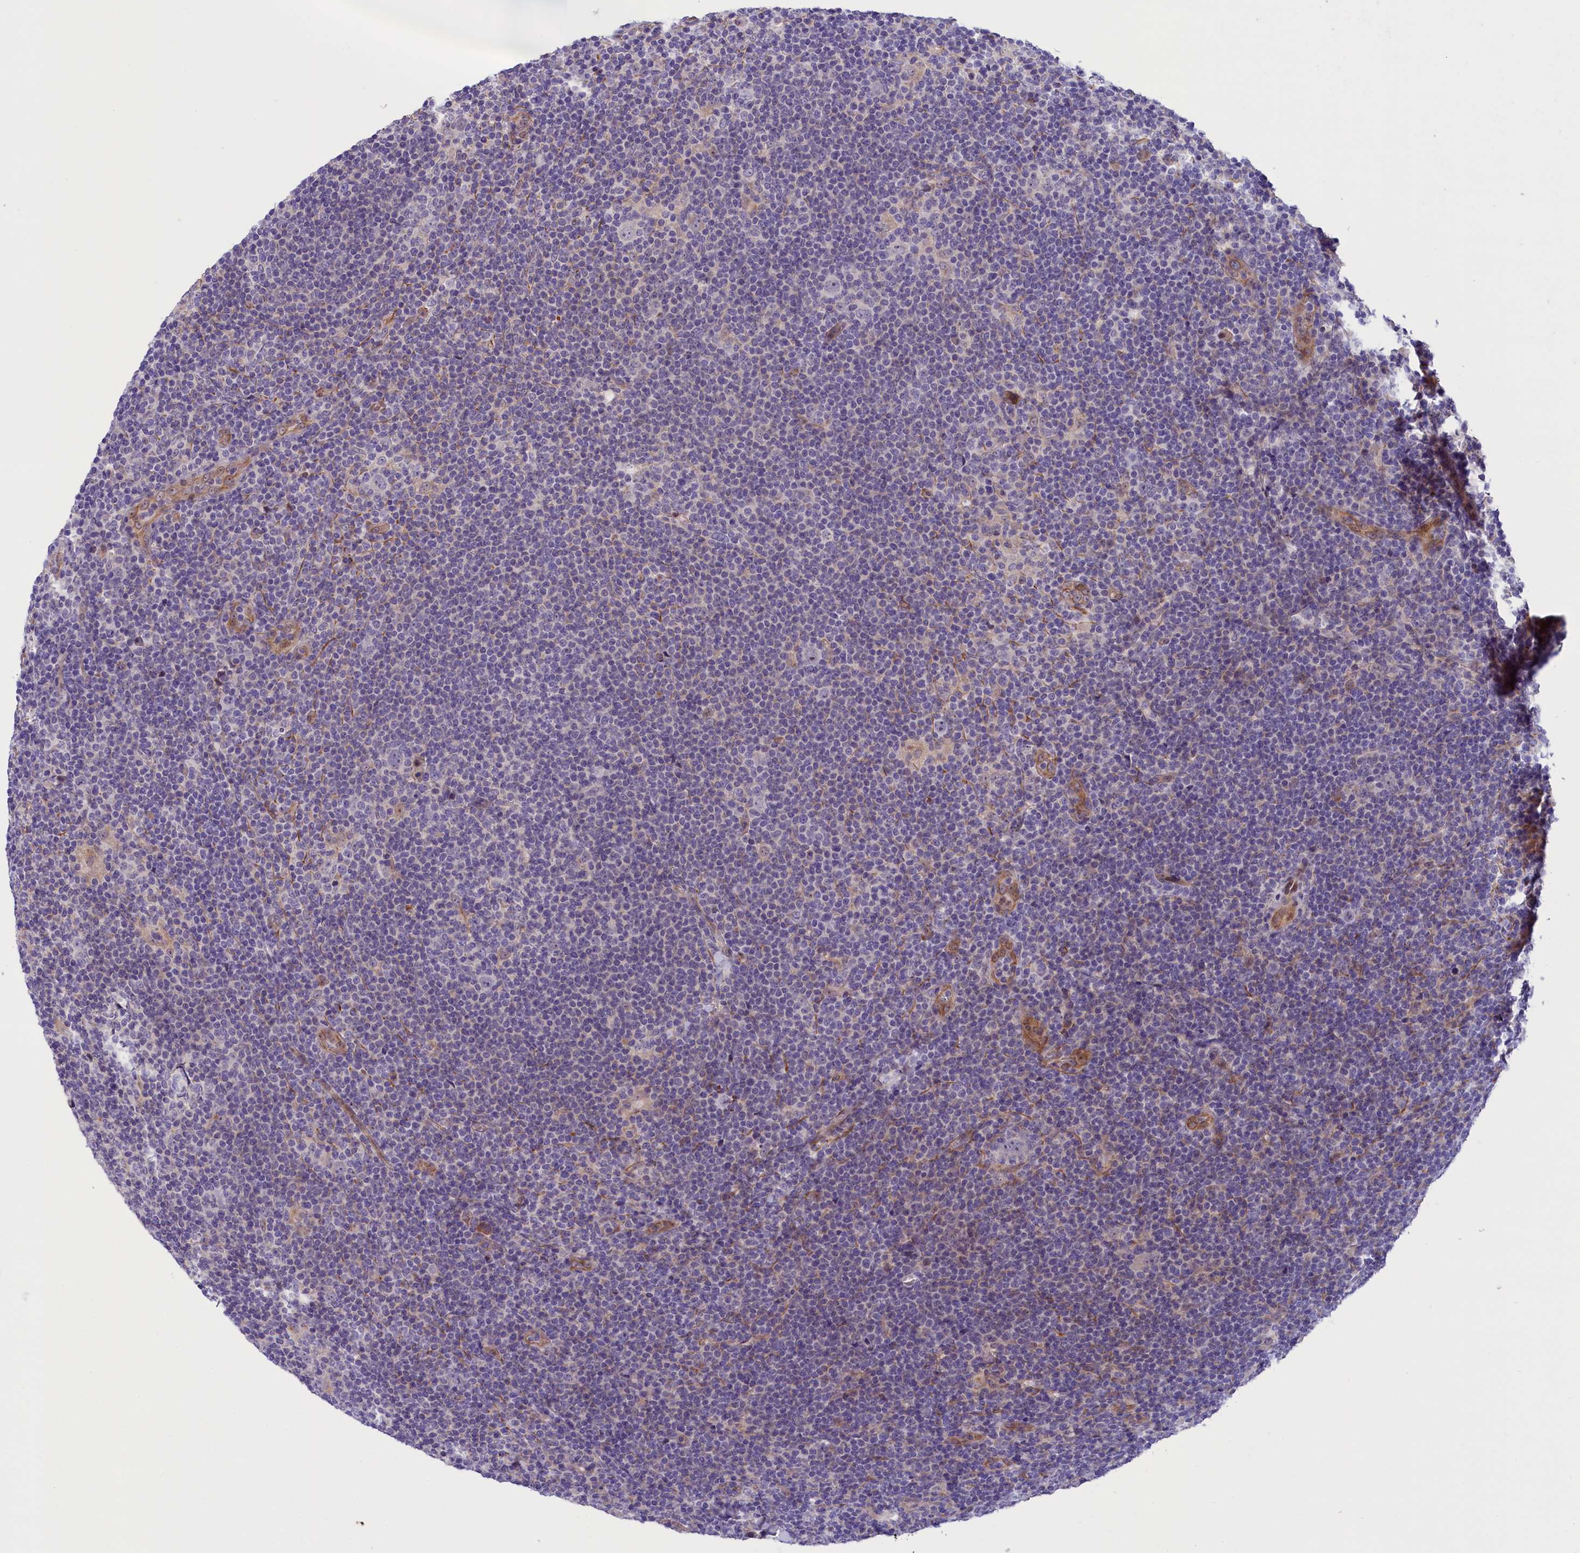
{"staining": {"intensity": "negative", "quantity": "none", "location": "none"}, "tissue": "lymphoma", "cell_type": "Tumor cells", "image_type": "cancer", "snomed": [{"axis": "morphology", "description": "Hodgkin's disease, NOS"}, {"axis": "topography", "description": "Lymph node"}], "caption": "Immunohistochemical staining of human Hodgkin's disease reveals no significant positivity in tumor cells.", "gene": "CCDC32", "patient": {"sex": "female", "age": 57}}